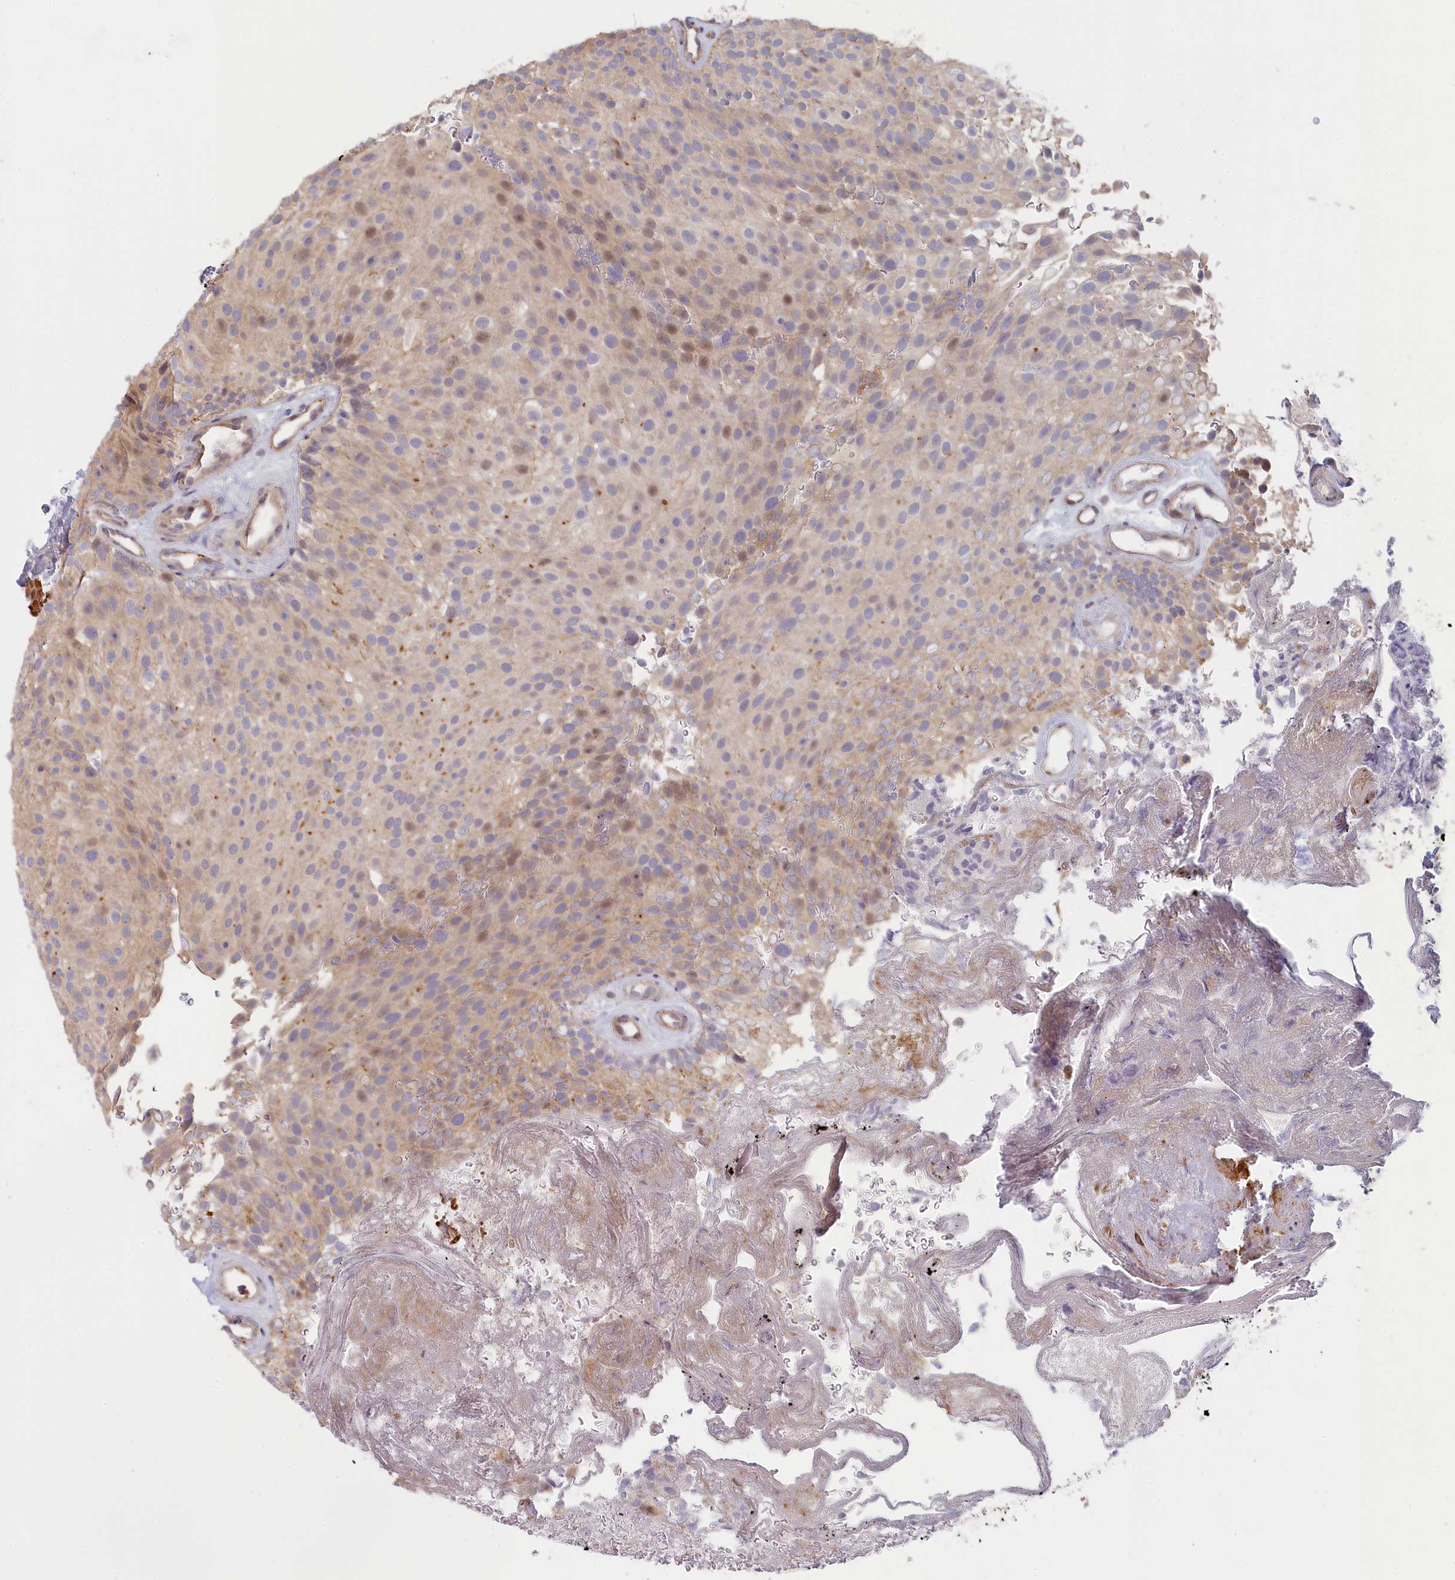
{"staining": {"intensity": "weak", "quantity": ">75%", "location": "cytoplasmic/membranous,nuclear"}, "tissue": "urothelial cancer", "cell_type": "Tumor cells", "image_type": "cancer", "snomed": [{"axis": "morphology", "description": "Urothelial carcinoma, Low grade"}, {"axis": "topography", "description": "Urinary bladder"}], "caption": "Human urothelial cancer stained with a protein marker exhibits weak staining in tumor cells.", "gene": "INTS4", "patient": {"sex": "male", "age": 78}}